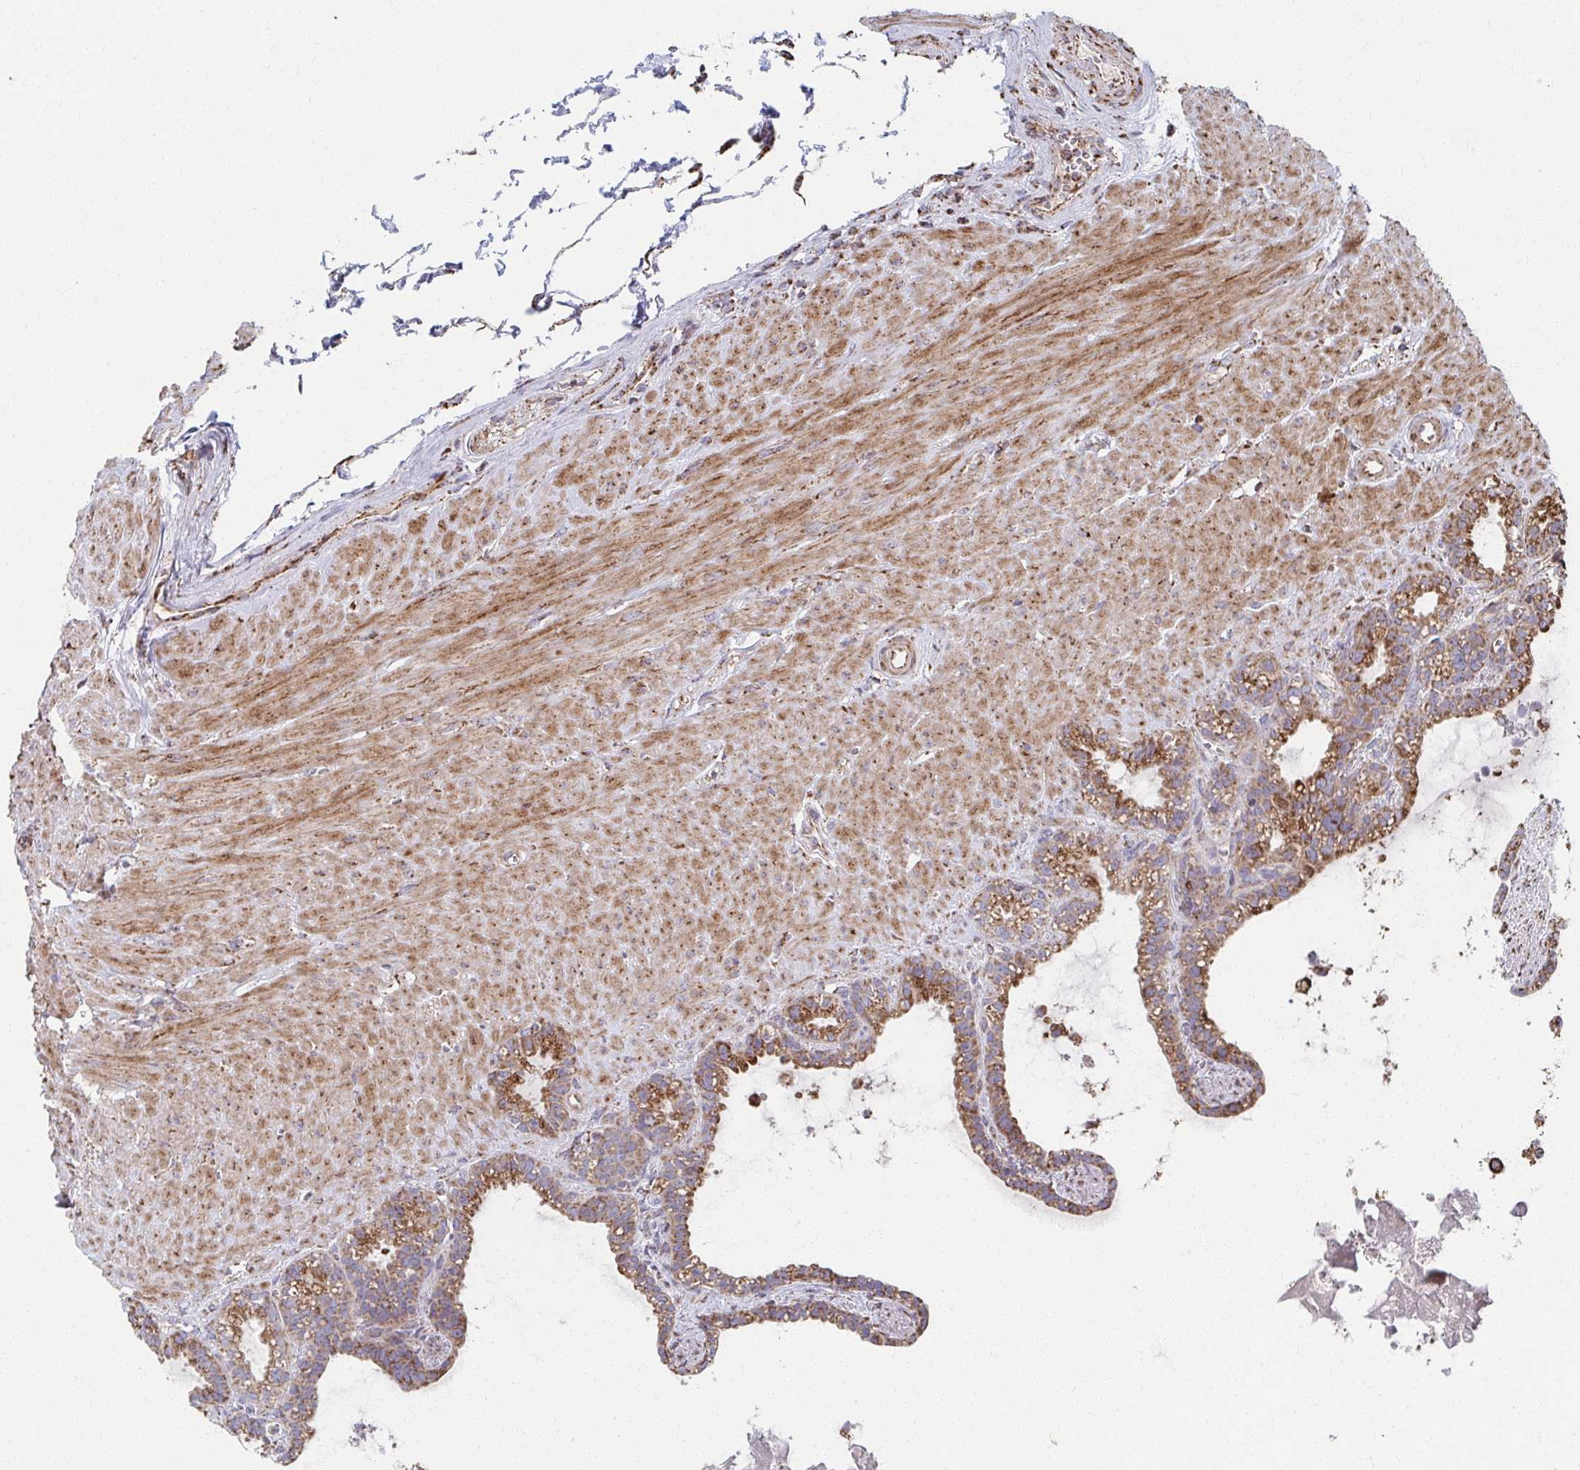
{"staining": {"intensity": "moderate", "quantity": ">75%", "location": "cytoplasmic/membranous"}, "tissue": "seminal vesicle", "cell_type": "Glandular cells", "image_type": "normal", "snomed": [{"axis": "morphology", "description": "Normal tissue, NOS"}, {"axis": "topography", "description": "Seminal veicle"}], "caption": "Immunohistochemistry photomicrograph of benign seminal vesicle: seminal vesicle stained using immunohistochemistry demonstrates medium levels of moderate protein expression localized specifically in the cytoplasmic/membranous of glandular cells, appearing as a cytoplasmic/membranous brown color.", "gene": "SAT1", "patient": {"sex": "male", "age": 76}}